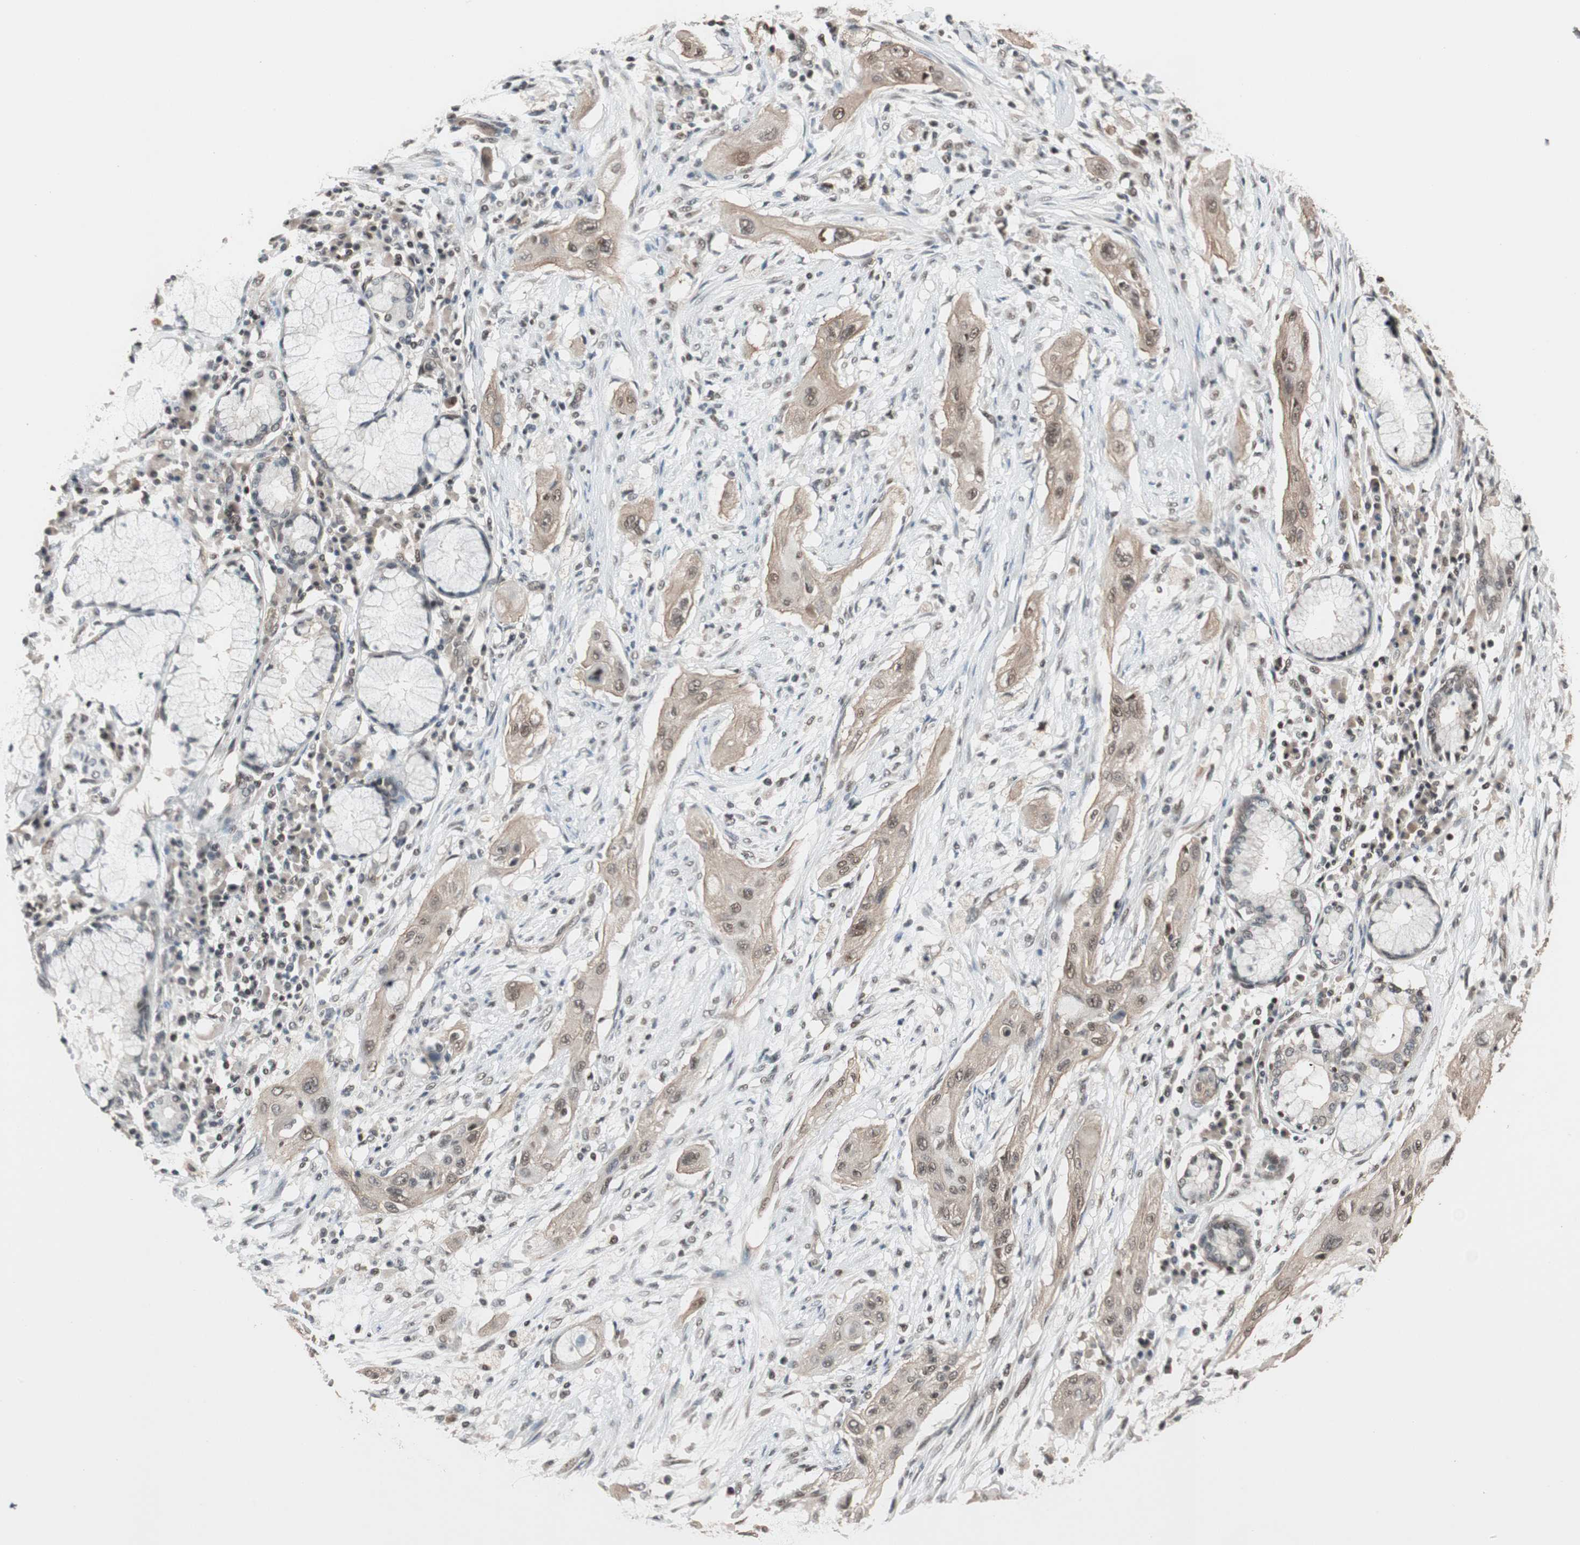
{"staining": {"intensity": "weak", "quantity": ">75%", "location": "cytoplasmic/membranous"}, "tissue": "lung cancer", "cell_type": "Tumor cells", "image_type": "cancer", "snomed": [{"axis": "morphology", "description": "Squamous cell carcinoma, NOS"}, {"axis": "topography", "description": "Lung"}], "caption": "Lung cancer (squamous cell carcinoma) stained with immunohistochemistry demonstrates weak cytoplasmic/membranous staining in approximately >75% of tumor cells. (IHC, brightfield microscopy, high magnification).", "gene": "DRAP1", "patient": {"sex": "female", "age": 47}}